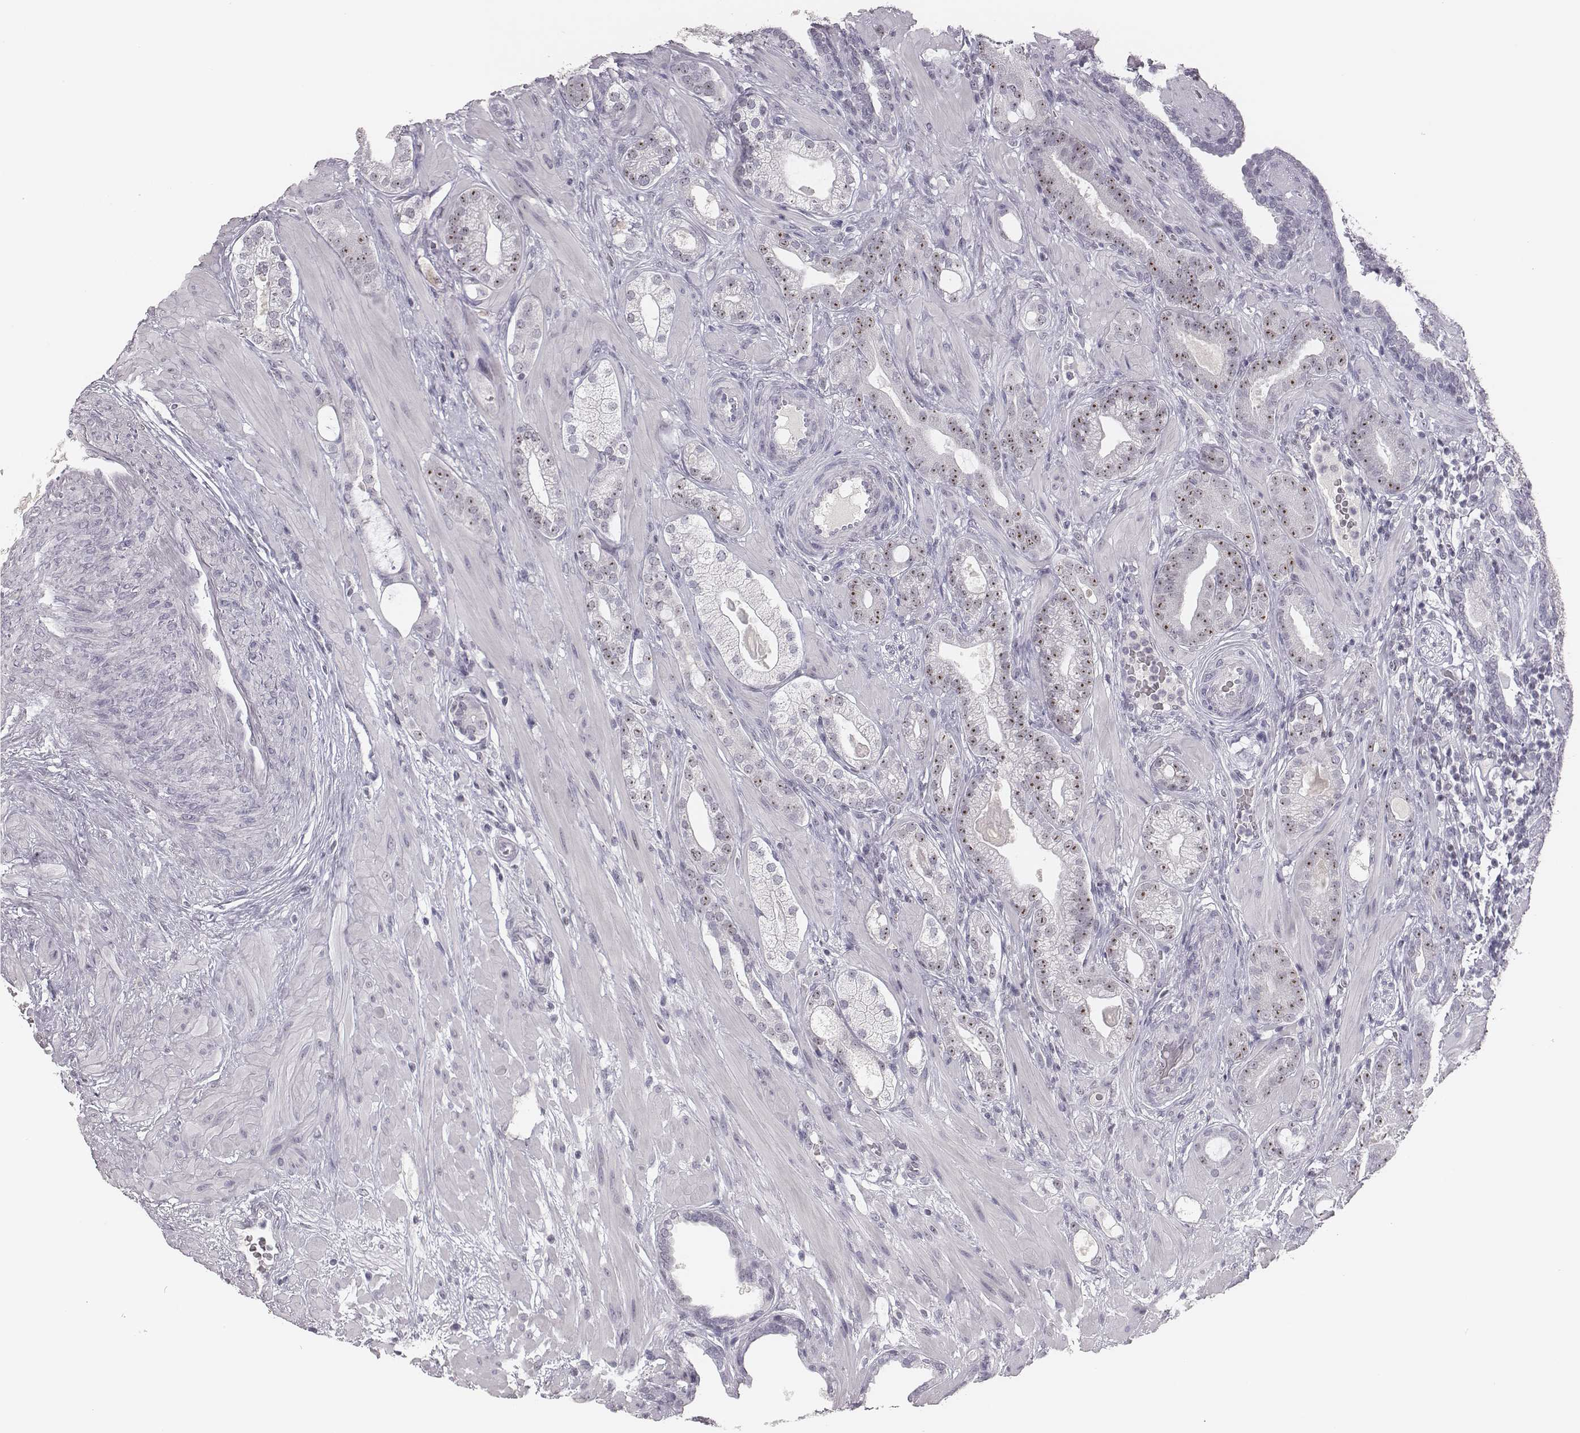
{"staining": {"intensity": "strong", "quantity": "25%-75%", "location": "nuclear"}, "tissue": "prostate cancer", "cell_type": "Tumor cells", "image_type": "cancer", "snomed": [{"axis": "morphology", "description": "Adenocarcinoma, Low grade"}, {"axis": "topography", "description": "Prostate"}], "caption": "Immunohistochemistry (DAB) staining of prostate cancer demonstrates strong nuclear protein staining in approximately 25%-75% of tumor cells.", "gene": "NIFK", "patient": {"sex": "male", "age": 57}}